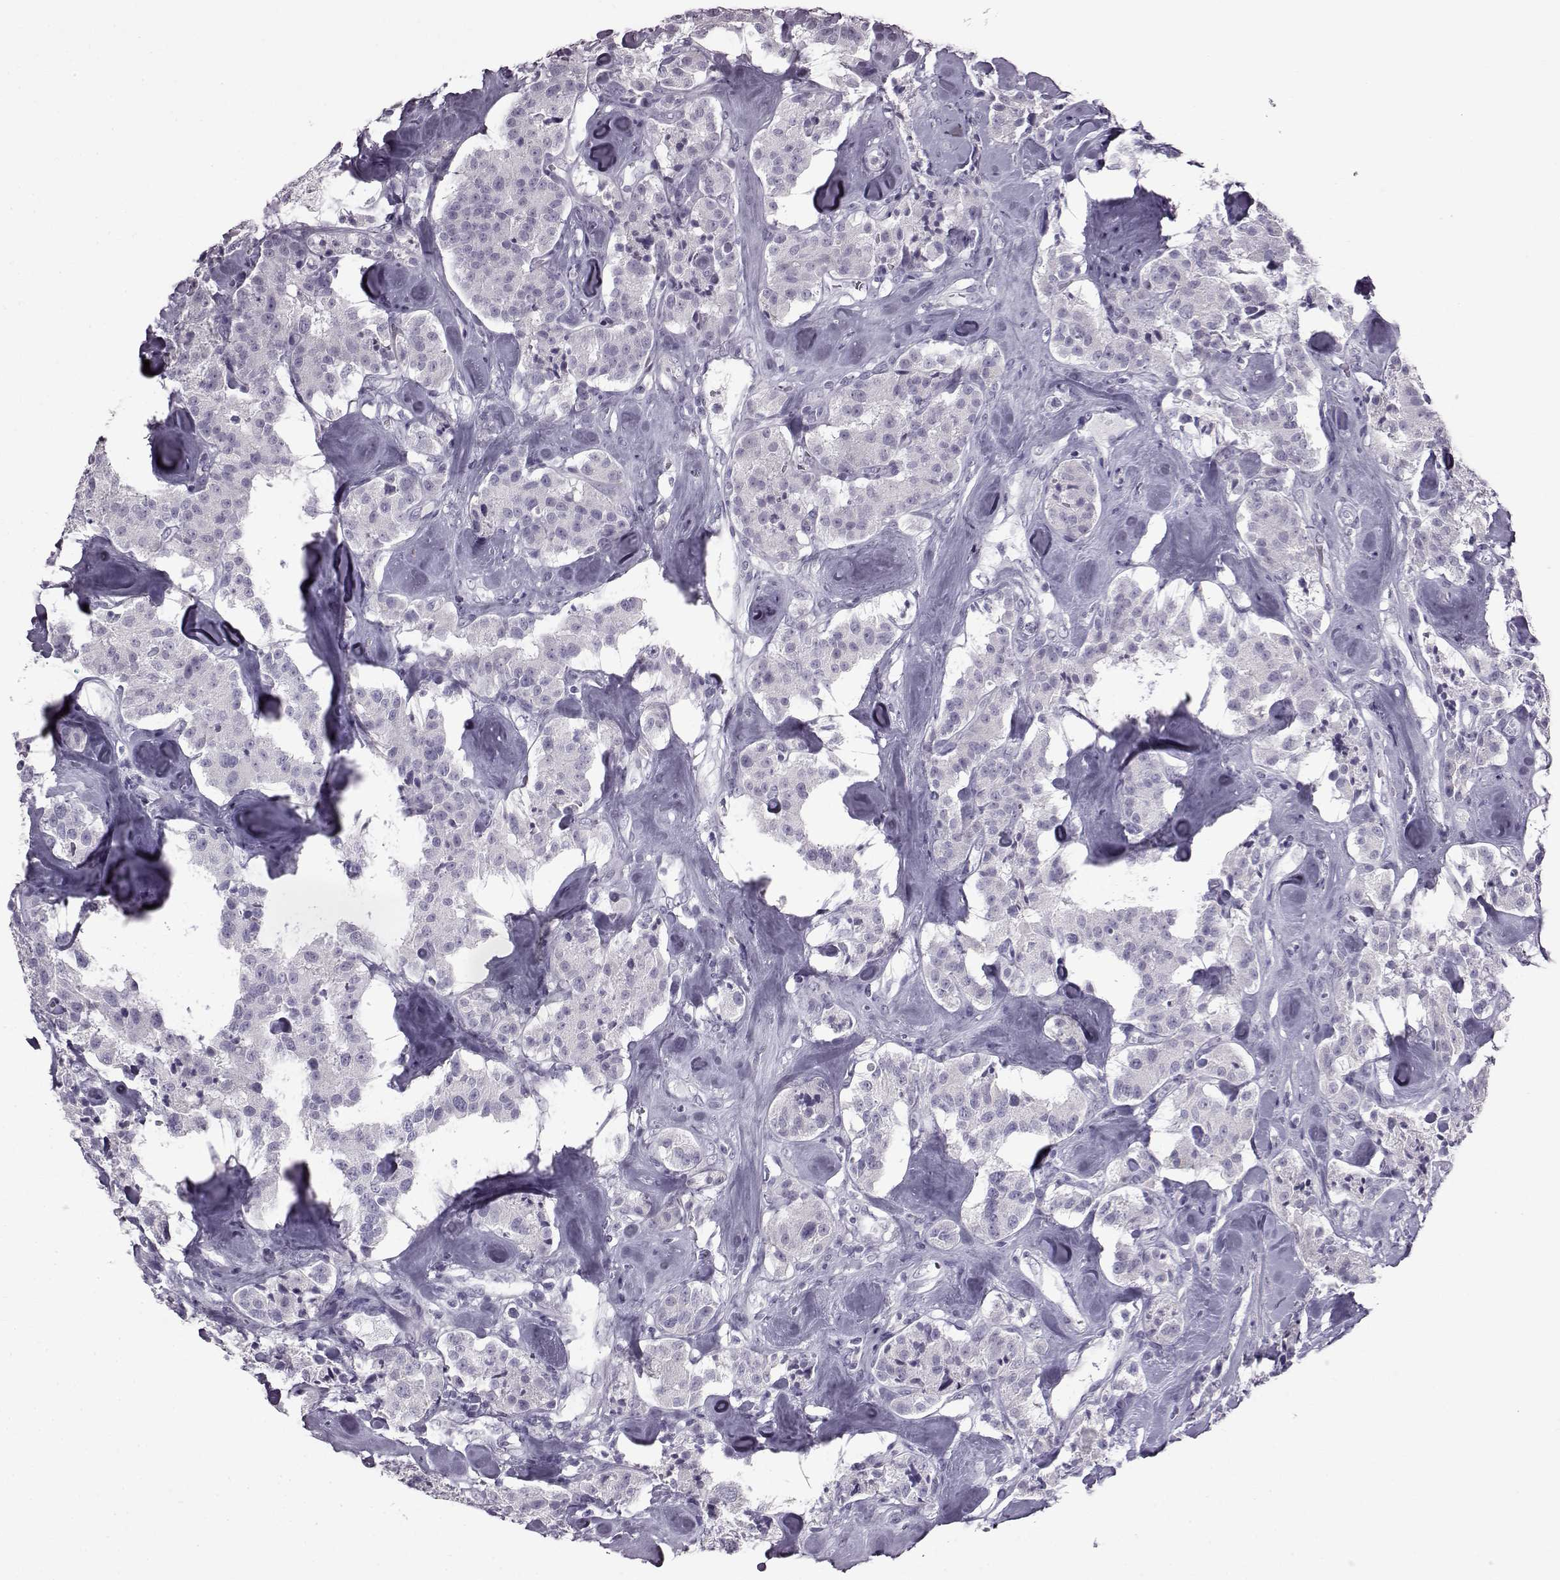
{"staining": {"intensity": "negative", "quantity": "none", "location": "none"}, "tissue": "carcinoid", "cell_type": "Tumor cells", "image_type": "cancer", "snomed": [{"axis": "morphology", "description": "Carcinoid, malignant, NOS"}, {"axis": "topography", "description": "Pancreas"}], "caption": "Tumor cells are negative for protein expression in human carcinoid.", "gene": "SLC28A2", "patient": {"sex": "male", "age": 41}}